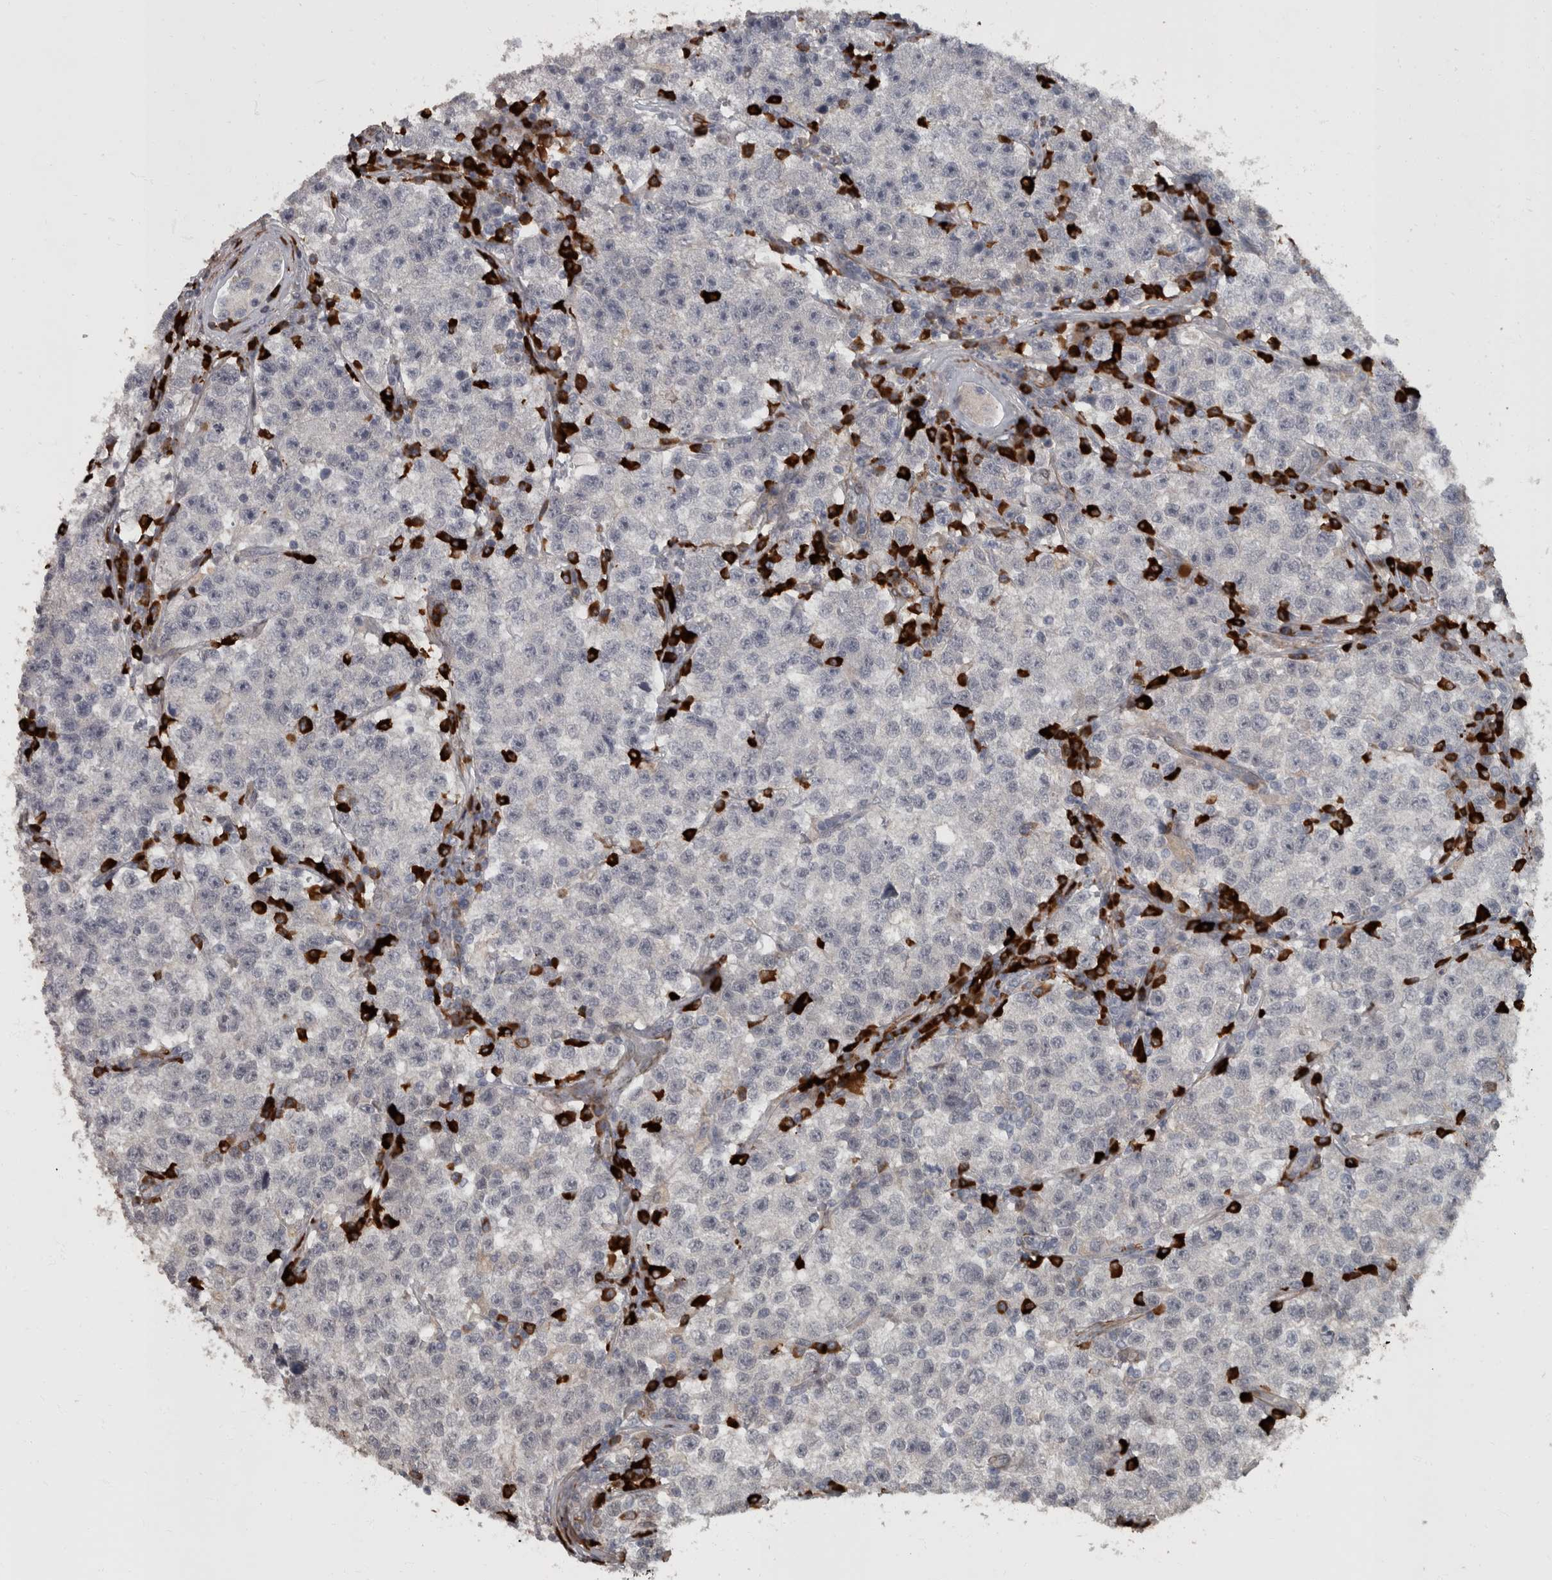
{"staining": {"intensity": "negative", "quantity": "none", "location": "none"}, "tissue": "testis cancer", "cell_type": "Tumor cells", "image_type": "cancer", "snomed": [{"axis": "morphology", "description": "Seminoma, NOS"}, {"axis": "topography", "description": "Testis"}], "caption": "A photomicrograph of testis seminoma stained for a protein exhibits no brown staining in tumor cells.", "gene": "MASTL", "patient": {"sex": "male", "age": 22}}